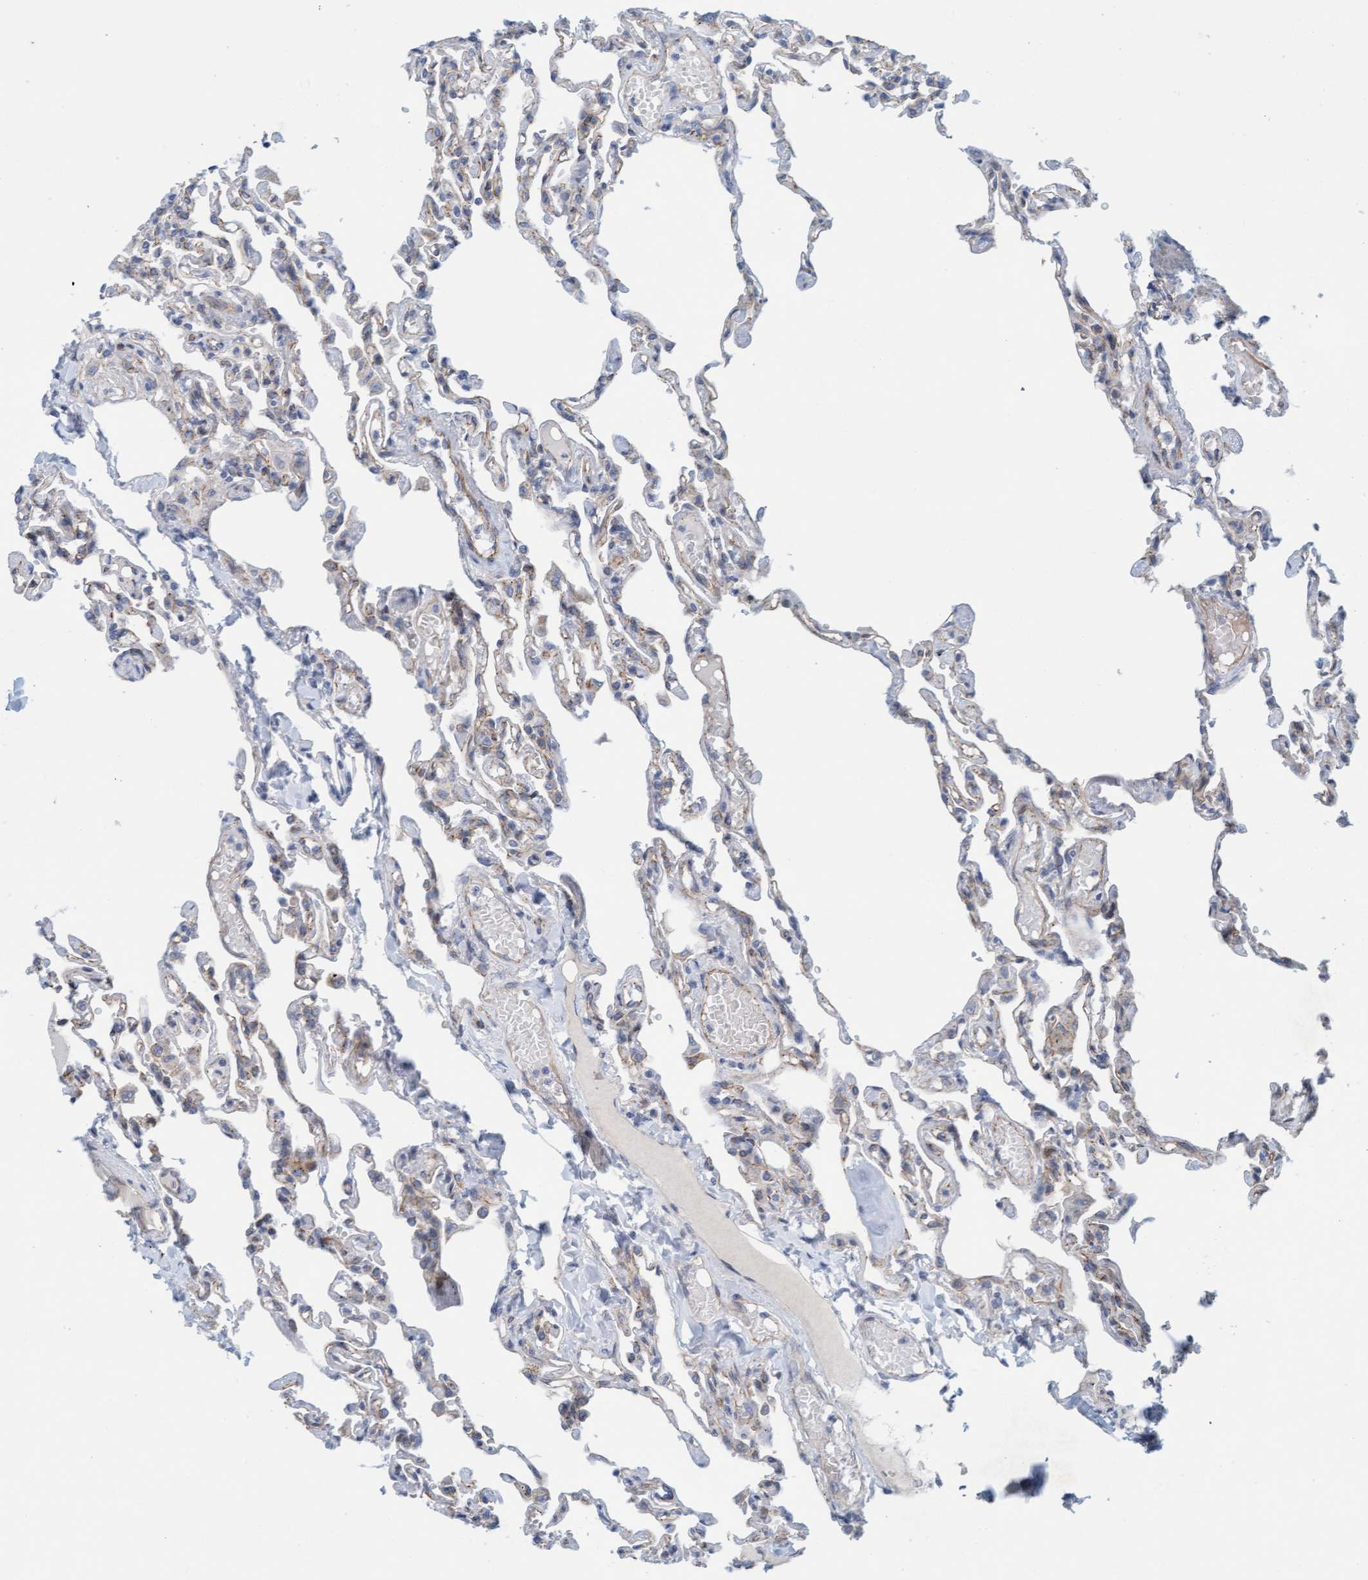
{"staining": {"intensity": "weak", "quantity": "<25%", "location": "cytoplasmic/membranous"}, "tissue": "lung", "cell_type": "Alveolar cells", "image_type": "normal", "snomed": [{"axis": "morphology", "description": "Normal tissue, NOS"}, {"axis": "topography", "description": "Lung"}], "caption": "This is a micrograph of IHC staining of normal lung, which shows no staining in alveolar cells.", "gene": "KRBA2", "patient": {"sex": "male", "age": 21}}